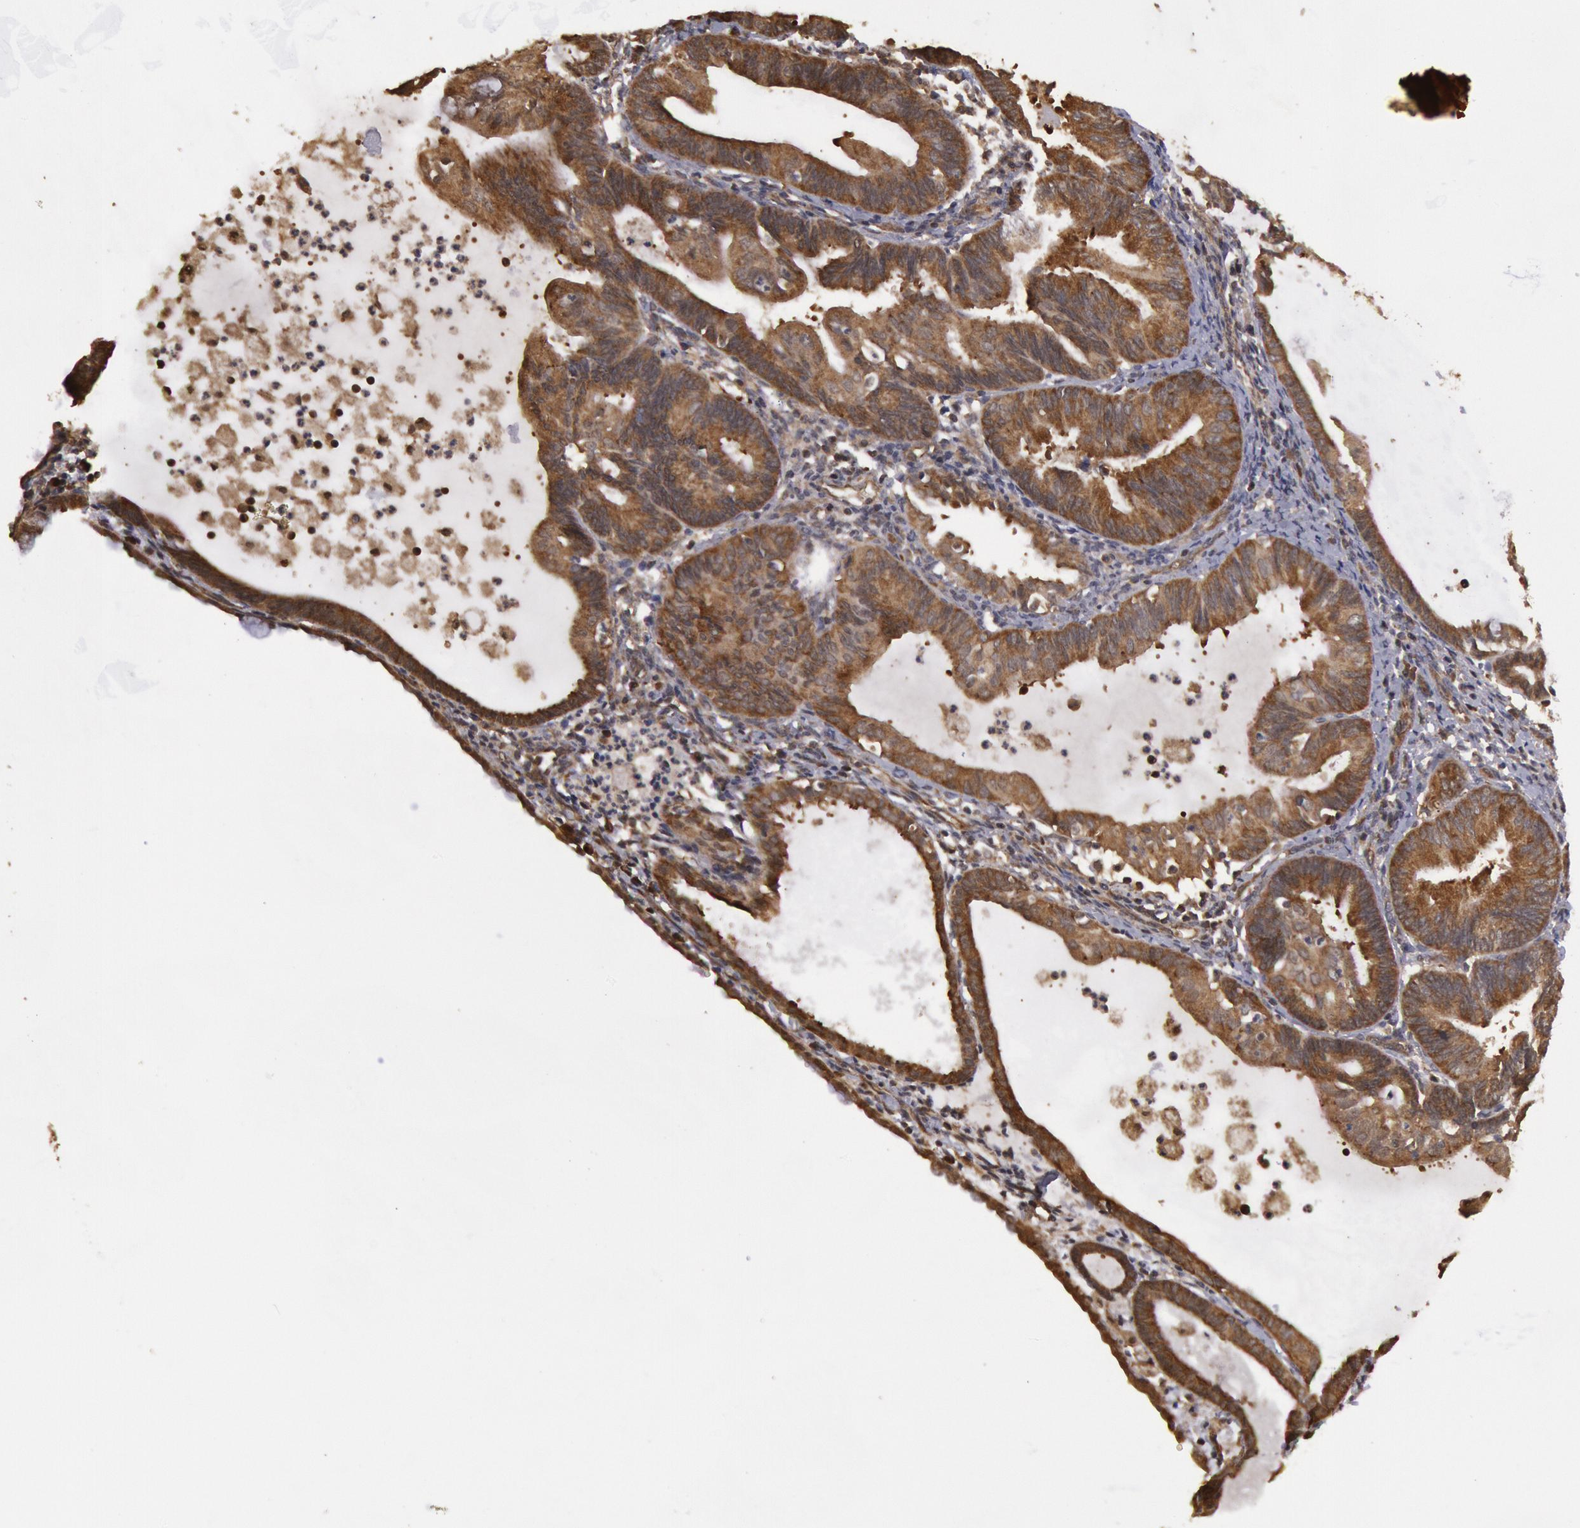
{"staining": {"intensity": "strong", "quantity": ">75%", "location": "cytoplasmic/membranous"}, "tissue": "endometrial cancer", "cell_type": "Tumor cells", "image_type": "cancer", "snomed": [{"axis": "morphology", "description": "Adenocarcinoma, NOS"}, {"axis": "topography", "description": "Endometrium"}], "caption": "This photomicrograph exhibits IHC staining of human endometrial cancer (adenocarcinoma), with high strong cytoplasmic/membranous positivity in approximately >75% of tumor cells.", "gene": "USP14", "patient": {"sex": "female", "age": 63}}